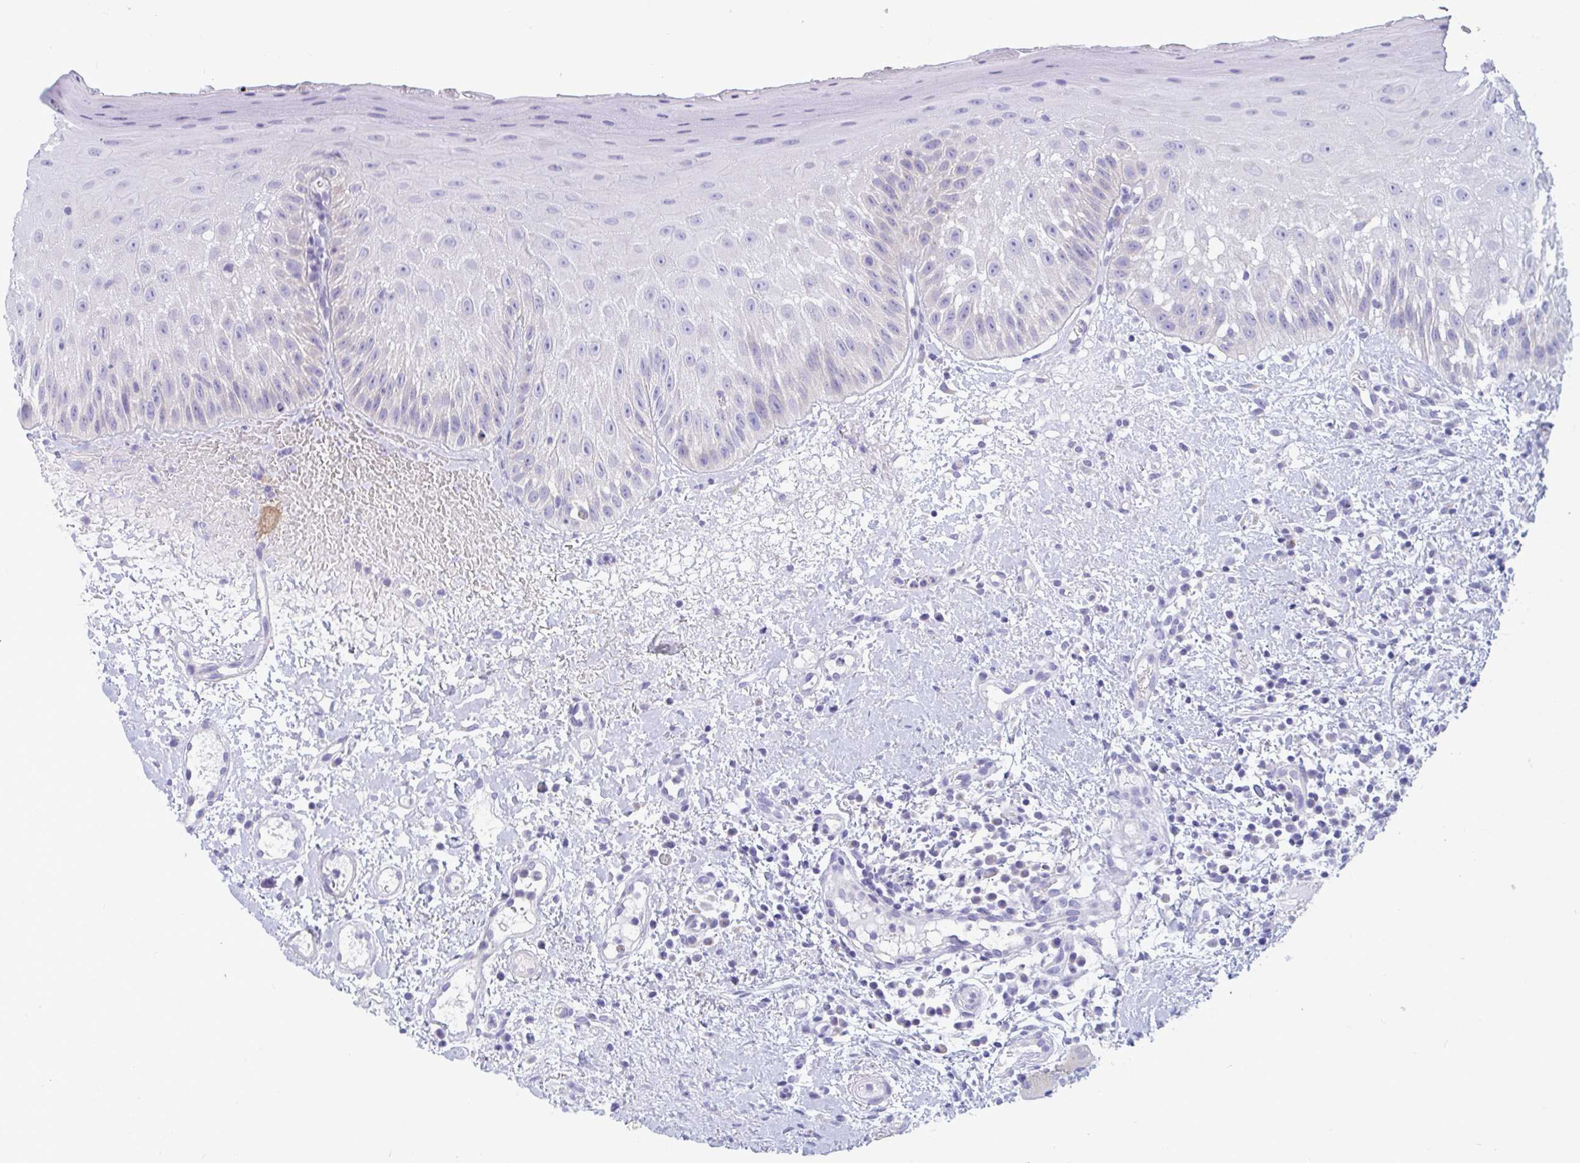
{"staining": {"intensity": "weak", "quantity": "<25%", "location": "cytoplasmic/membranous"}, "tissue": "oral mucosa", "cell_type": "Squamous epithelial cells", "image_type": "normal", "snomed": [{"axis": "morphology", "description": "Normal tissue, NOS"}, {"axis": "topography", "description": "Oral tissue"}, {"axis": "topography", "description": "Tounge, NOS"}], "caption": "High power microscopy histopathology image of an IHC histopathology image of benign oral mucosa, revealing no significant expression in squamous epithelial cells.", "gene": "OXLD1", "patient": {"sex": "male", "age": 83}}